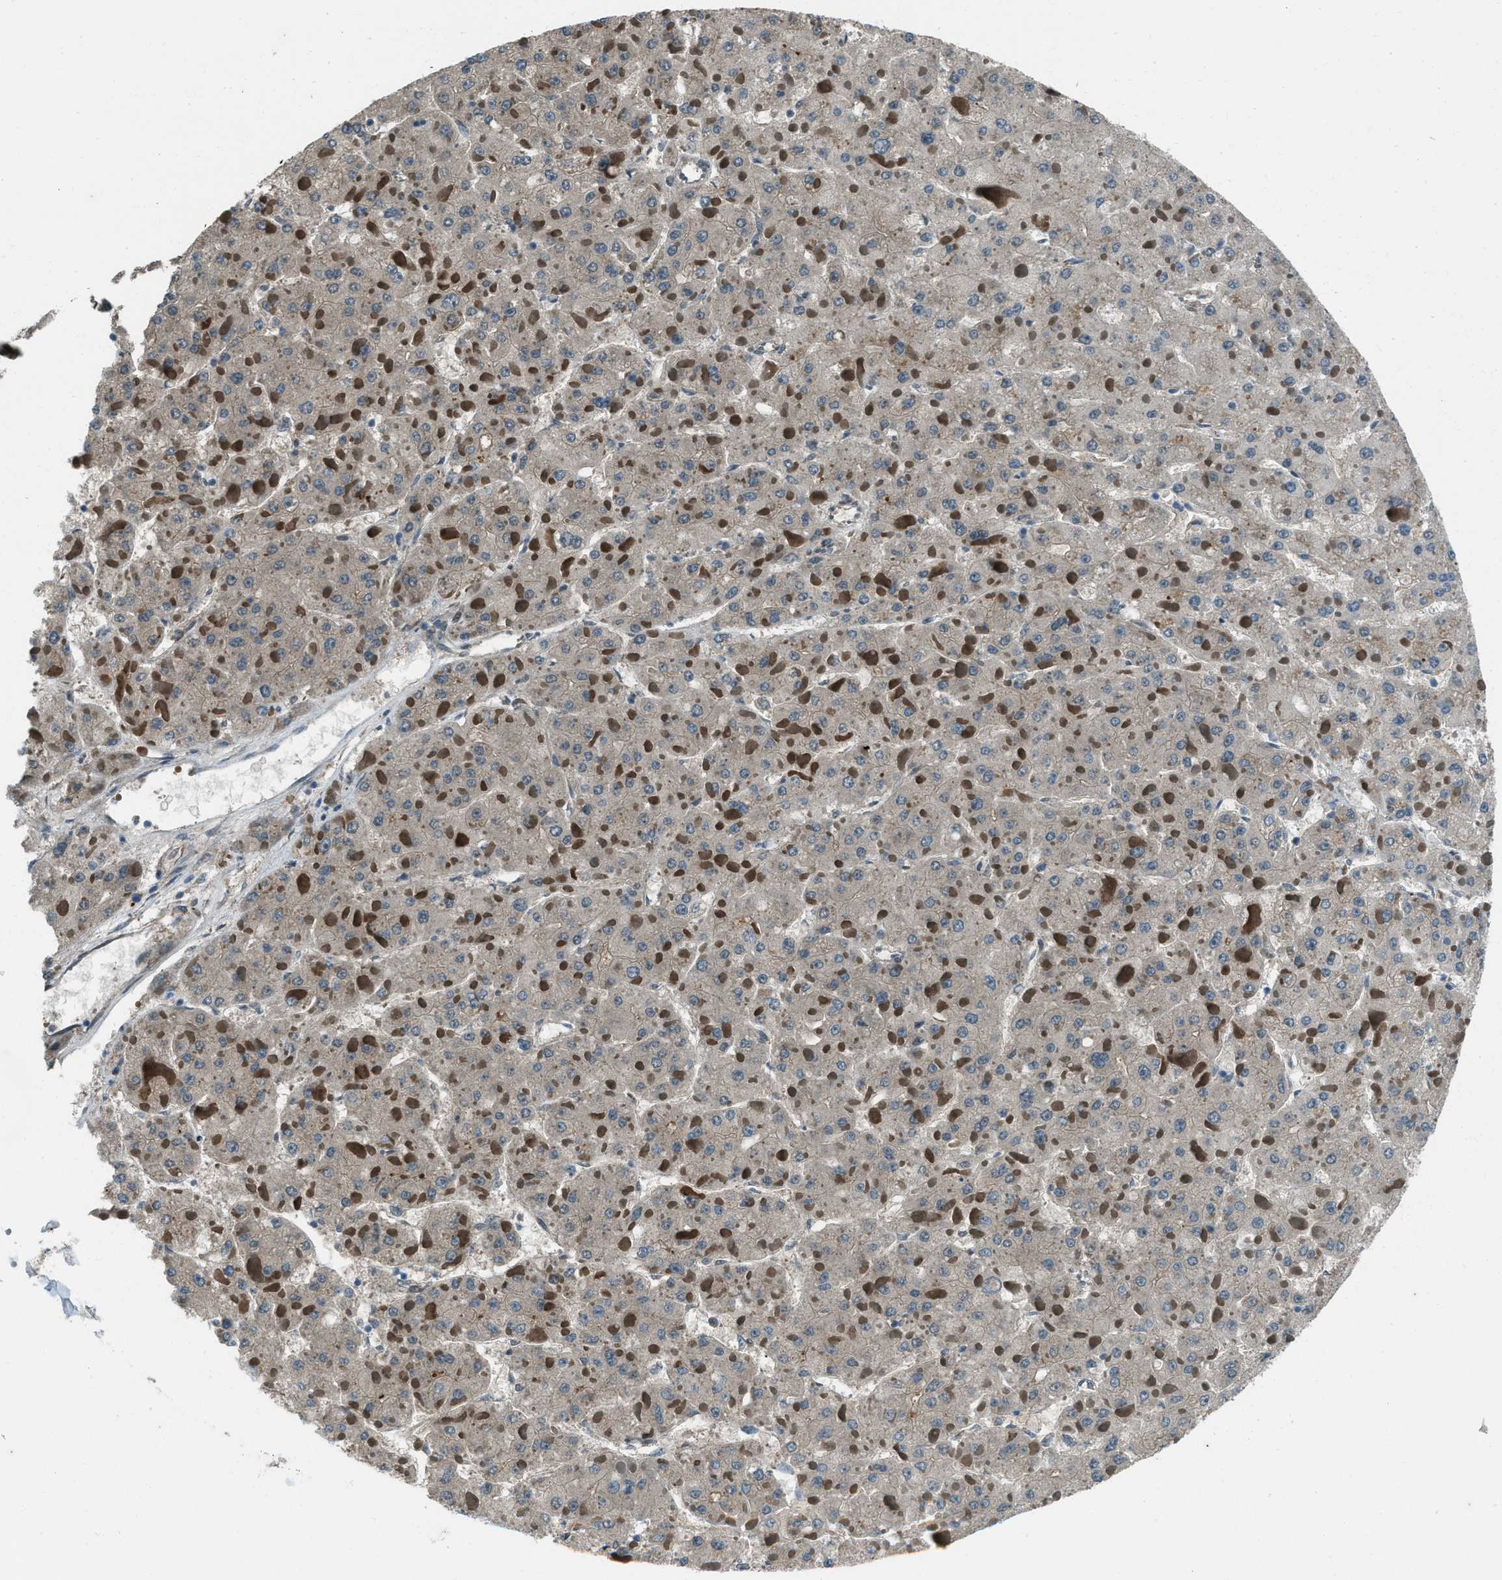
{"staining": {"intensity": "negative", "quantity": "none", "location": "none"}, "tissue": "liver cancer", "cell_type": "Tumor cells", "image_type": "cancer", "snomed": [{"axis": "morphology", "description": "Carcinoma, Hepatocellular, NOS"}, {"axis": "topography", "description": "Liver"}], "caption": "High power microscopy histopathology image of an immunohistochemistry image of hepatocellular carcinoma (liver), revealing no significant positivity in tumor cells. (DAB (3,3'-diaminobenzidine) immunohistochemistry (IHC), high magnification).", "gene": "SVIL", "patient": {"sex": "female", "age": 73}}